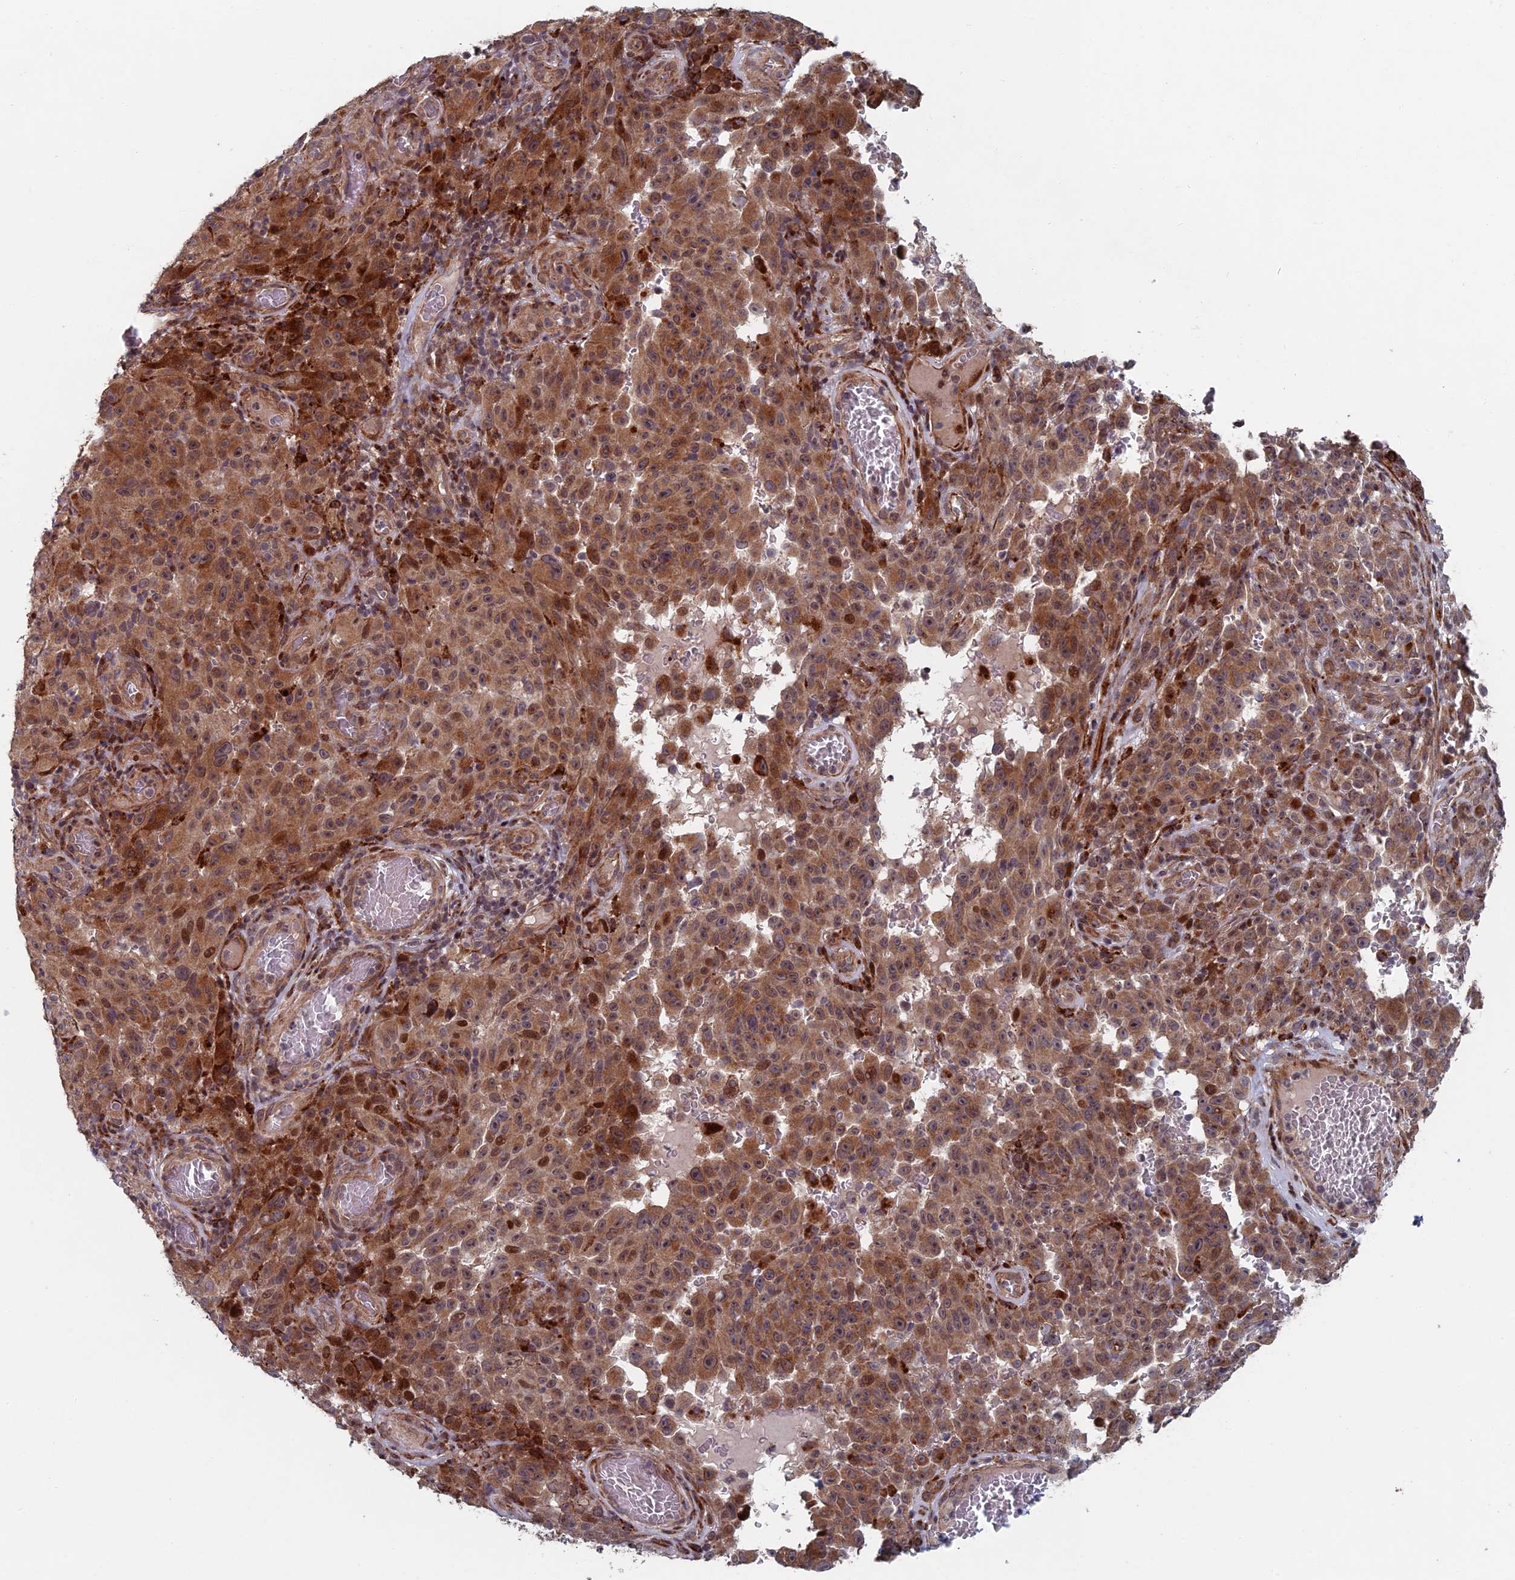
{"staining": {"intensity": "moderate", "quantity": ">75%", "location": "cytoplasmic/membranous"}, "tissue": "melanoma", "cell_type": "Tumor cells", "image_type": "cancer", "snomed": [{"axis": "morphology", "description": "Malignant melanoma, NOS"}, {"axis": "topography", "description": "Skin"}], "caption": "A photomicrograph of human malignant melanoma stained for a protein reveals moderate cytoplasmic/membranous brown staining in tumor cells.", "gene": "GTF2IRD1", "patient": {"sex": "female", "age": 82}}